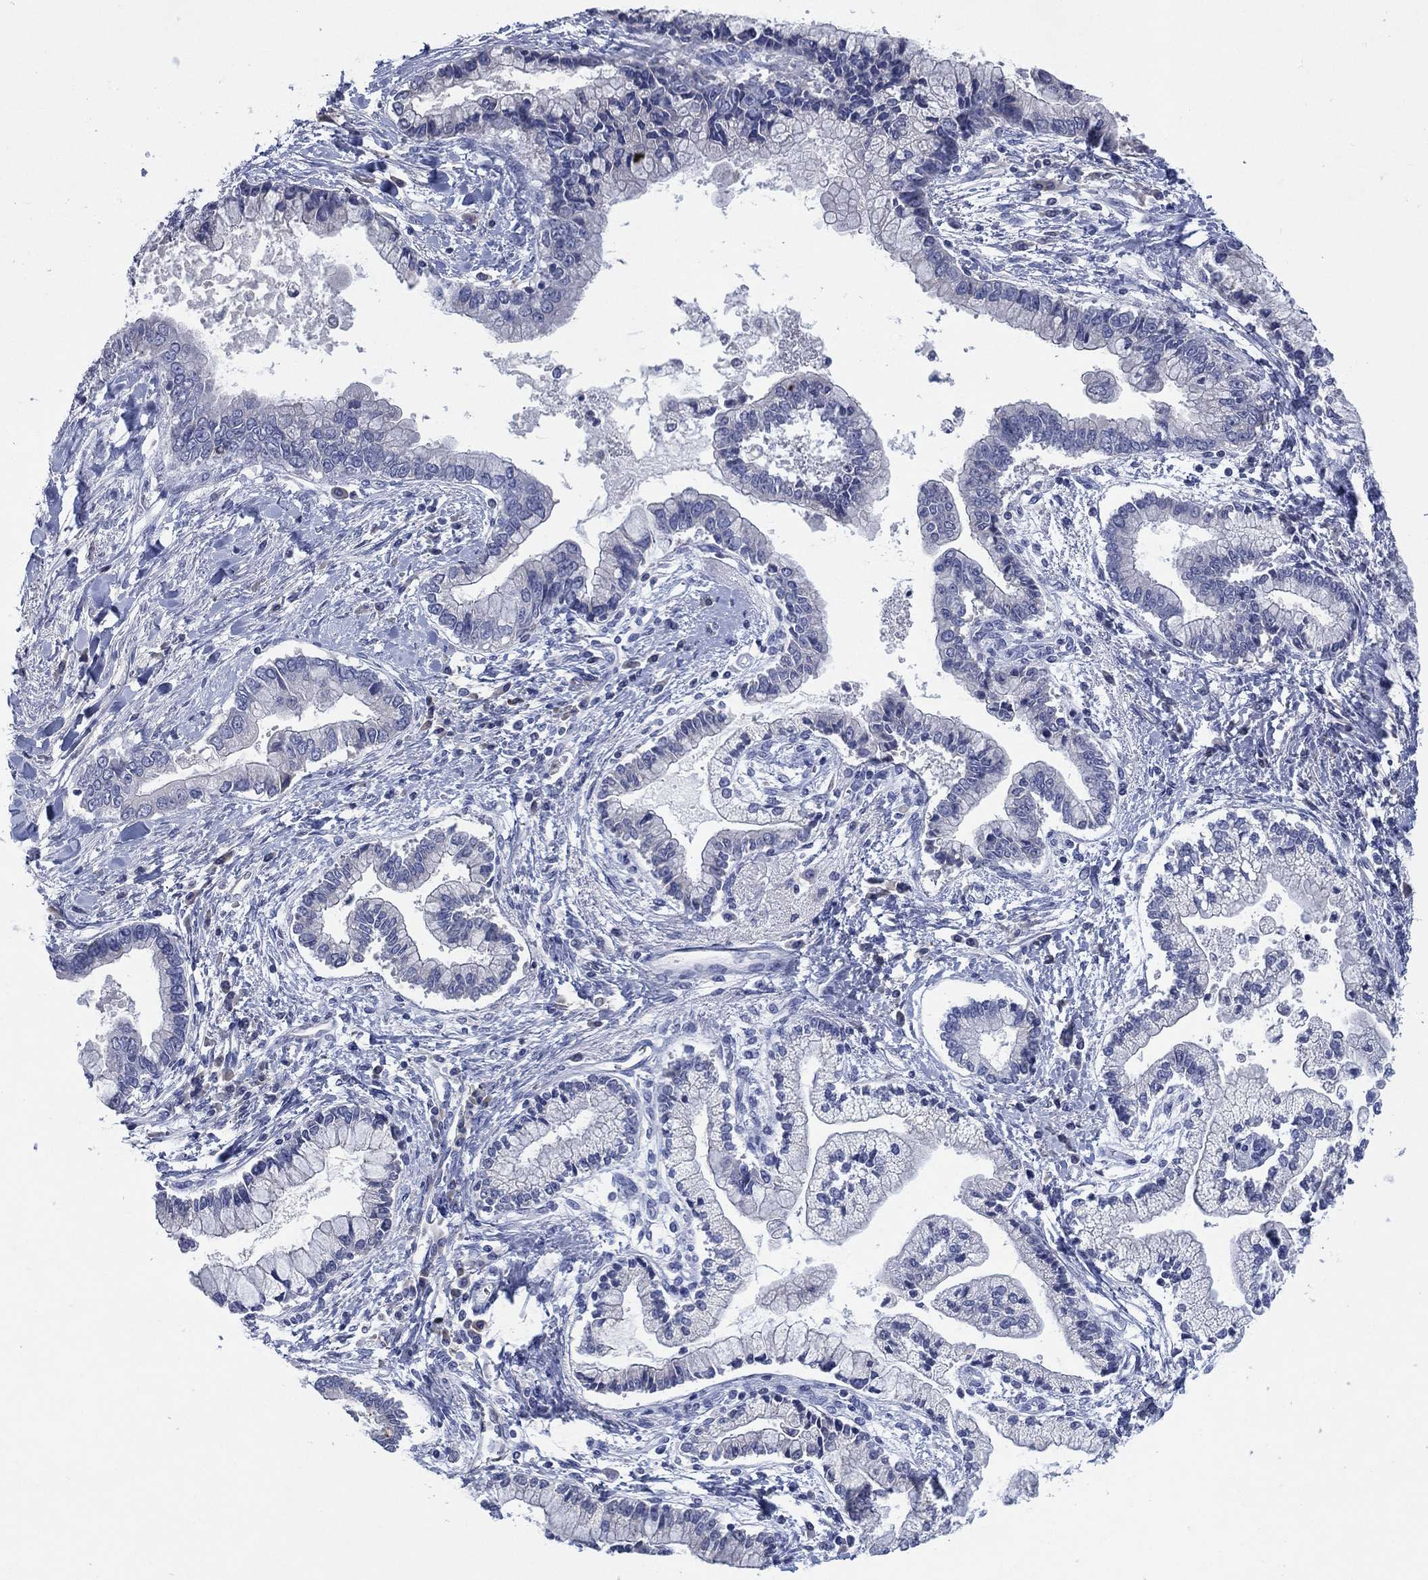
{"staining": {"intensity": "negative", "quantity": "none", "location": "none"}, "tissue": "liver cancer", "cell_type": "Tumor cells", "image_type": "cancer", "snomed": [{"axis": "morphology", "description": "Cholangiocarcinoma"}, {"axis": "topography", "description": "Liver"}], "caption": "There is no significant staining in tumor cells of liver cancer.", "gene": "KRT35", "patient": {"sex": "male", "age": 50}}